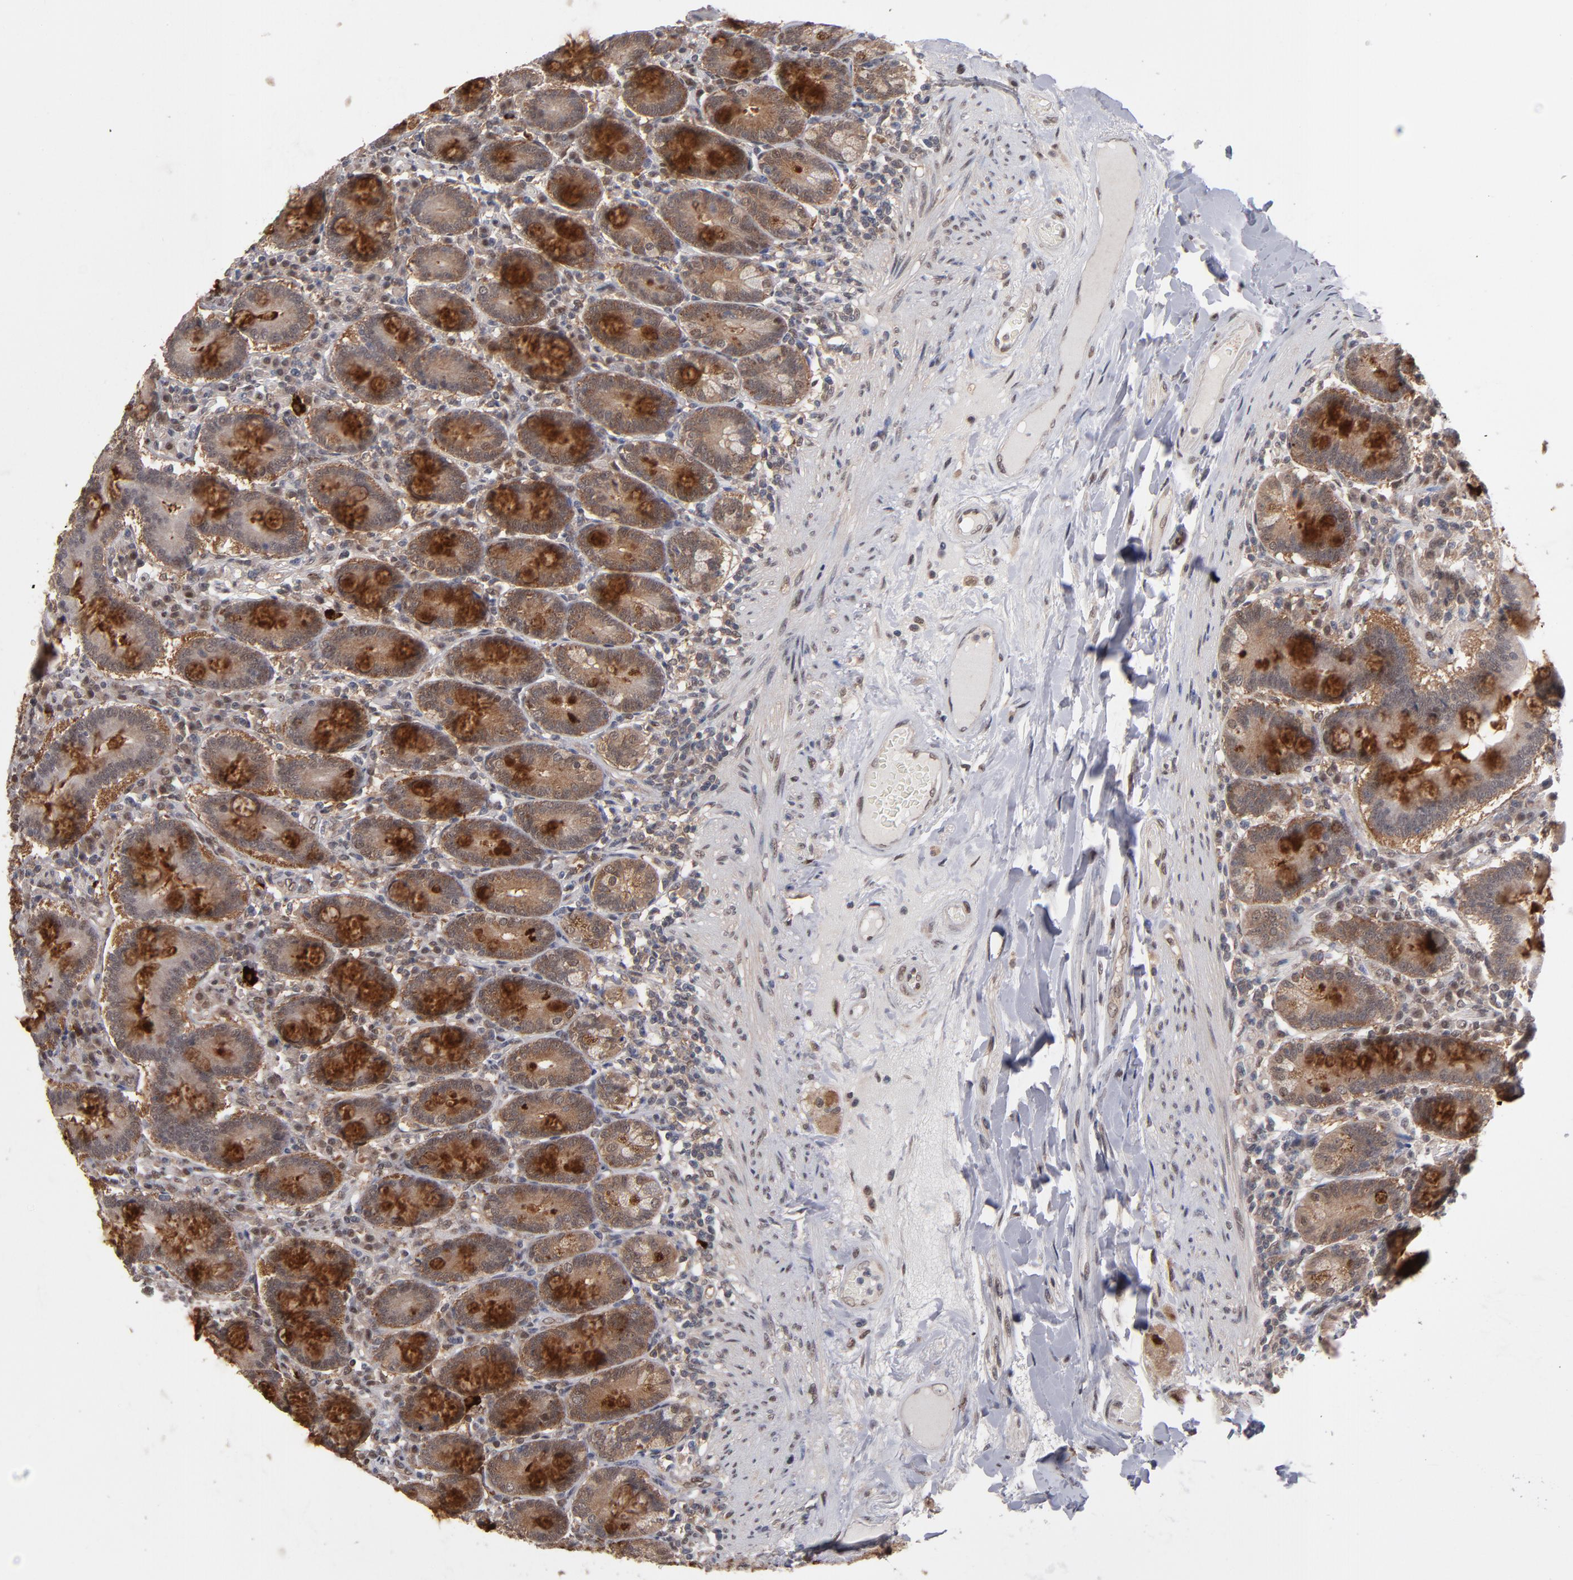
{"staining": {"intensity": "moderate", "quantity": ">75%", "location": "cytoplasmic/membranous"}, "tissue": "duodenum", "cell_type": "Glandular cells", "image_type": "normal", "snomed": [{"axis": "morphology", "description": "Normal tissue, NOS"}, {"axis": "topography", "description": "Duodenum"}], "caption": "Approximately >75% of glandular cells in unremarkable duodenum display moderate cytoplasmic/membranous protein staining as visualized by brown immunohistochemical staining.", "gene": "HUWE1", "patient": {"sex": "female", "age": 64}}